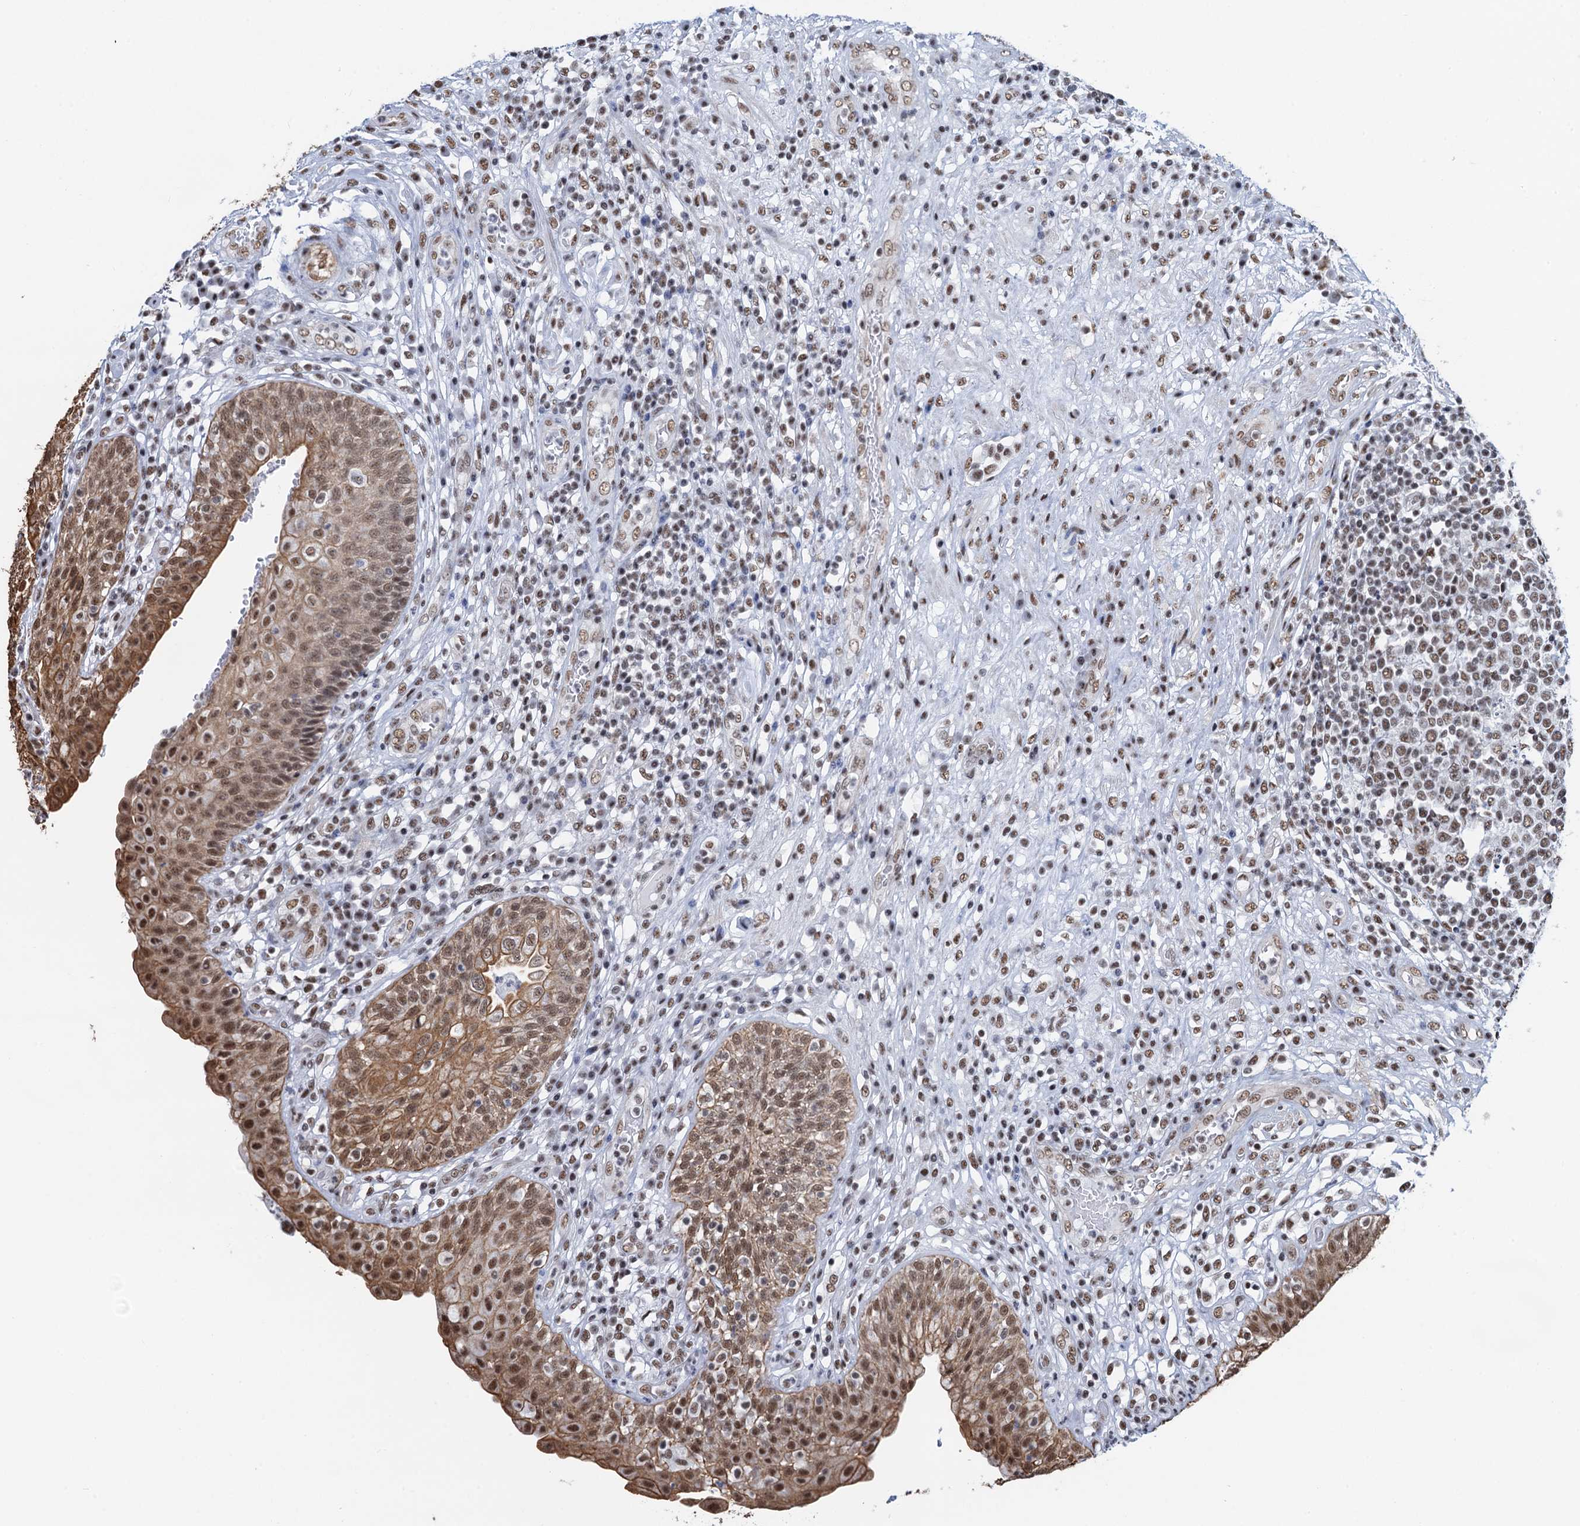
{"staining": {"intensity": "moderate", "quantity": ">75%", "location": "cytoplasmic/membranous,nuclear"}, "tissue": "urinary bladder", "cell_type": "Urothelial cells", "image_type": "normal", "snomed": [{"axis": "morphology", "description": "Normal tissue, NOS"}, {"axis": "topography", "description": "Urinary bladder"}], "caption": "Immunohistochemistry of unremarkable urinary bladder reveals medium levels of moderate cytoplasmic/membranous,nuclear staining in about >75% of urothelial cells.", "gene": "ZNF609", "patient": {"sex": "female", "age": 62}}